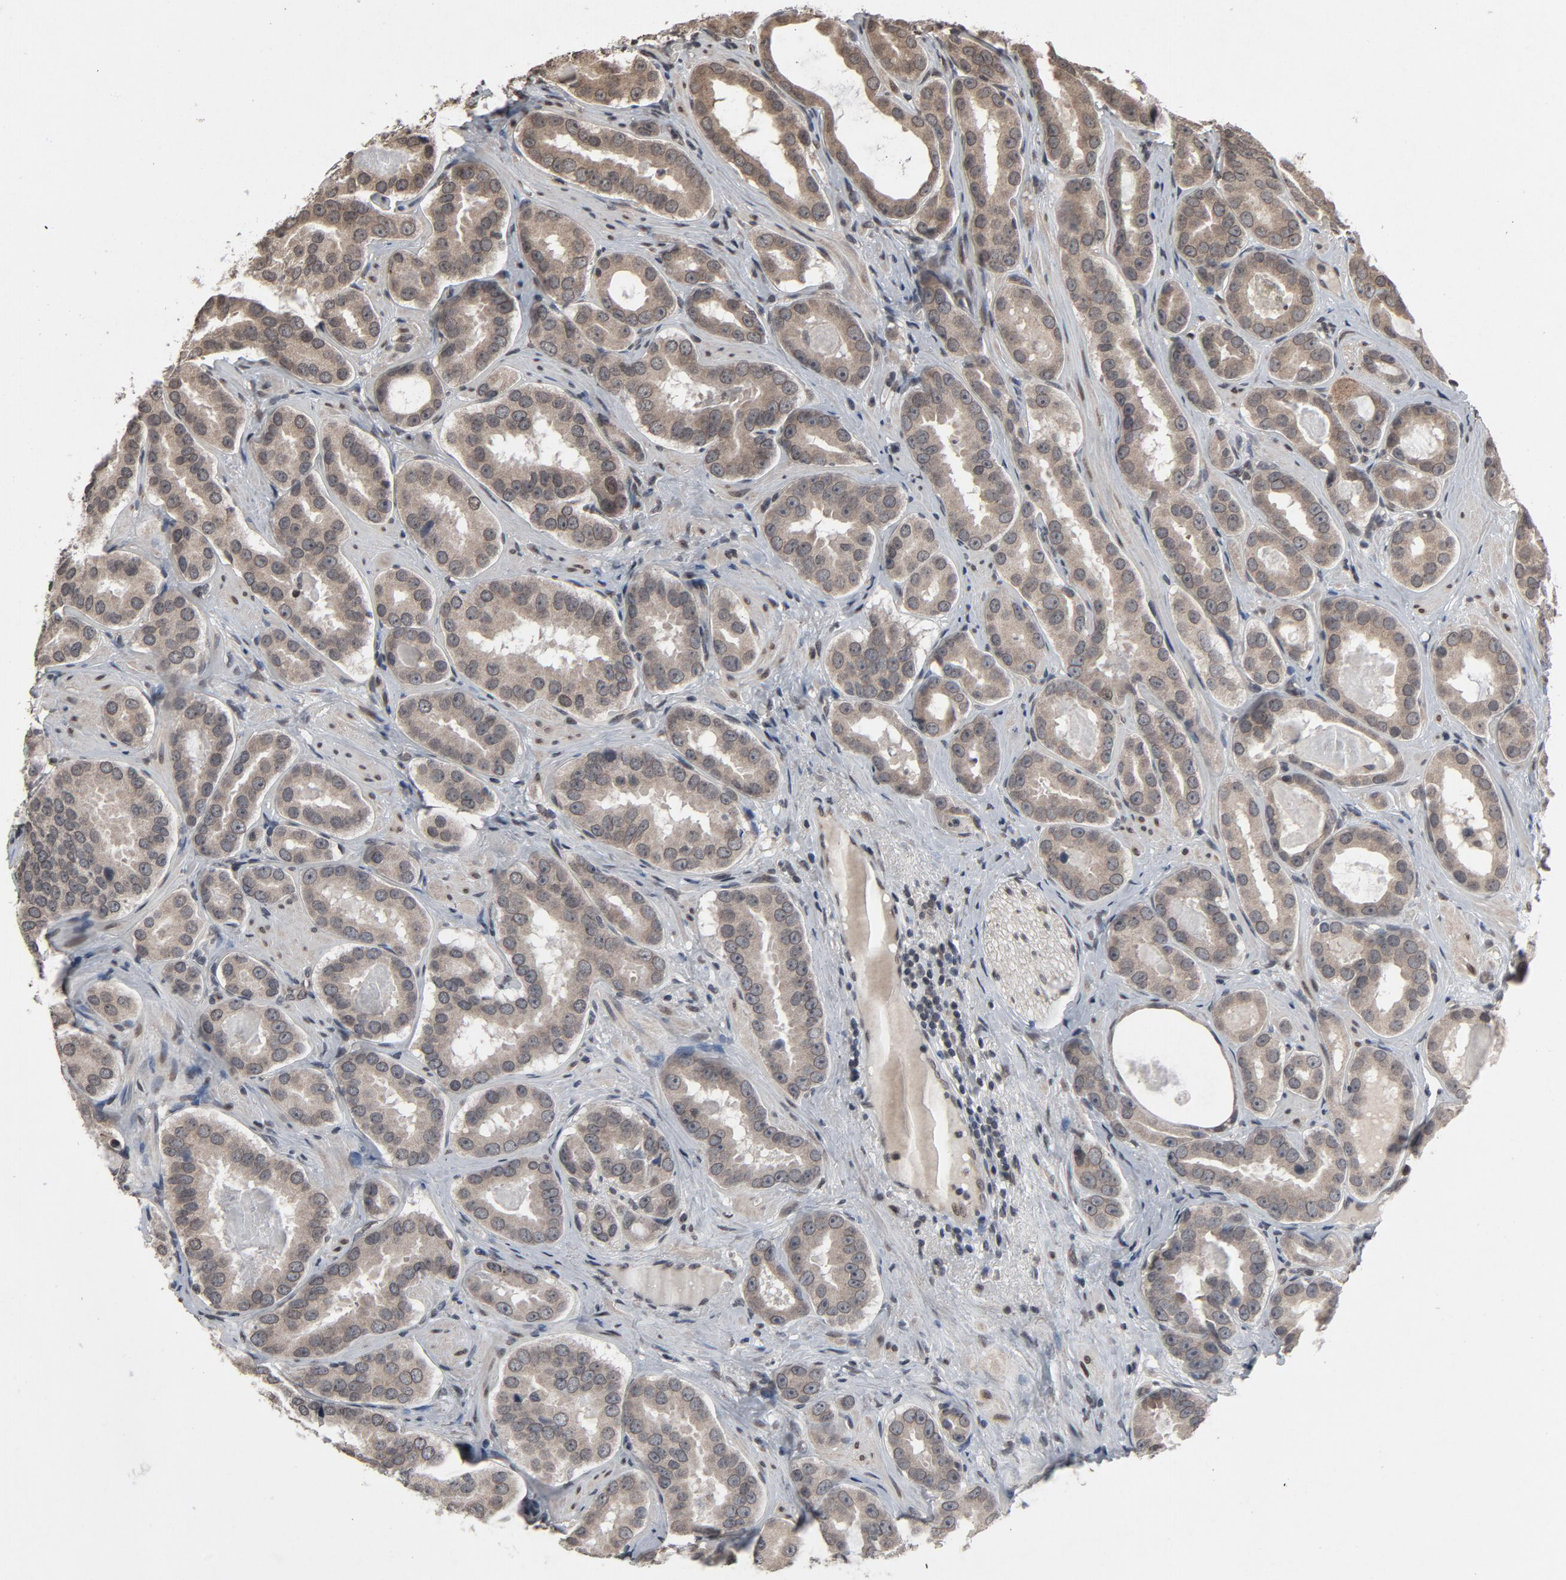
{"staining": {"intensity": "weak", "quantity": ">75%", "location": "cytoplasmic/membranous,nuclear"}, "tissue": "prostate cancer", "cell_type": "Tumor cells", "image_type": "cancer", "snomed": [{"axis": "morphology", "description": "Adenocarcinoma, Low grade"}, {"axis": "topography", "description": "Prostate"}], "caption": "The photomicrograph exhibits staining of adenocarcinoma (low-grade) (prostate), revealing weak cytoplasmic/membranous and nuclear protein positivity (brown color) within tumor cells. The staining is performed using DAB (3,3'-diaminobenzidine) brown chromogen to label protein expression. The nuclei are counter-stained blue using hematoxylin.", "gene": "POM121", "patient": {"sex": "male", "age": 59}}